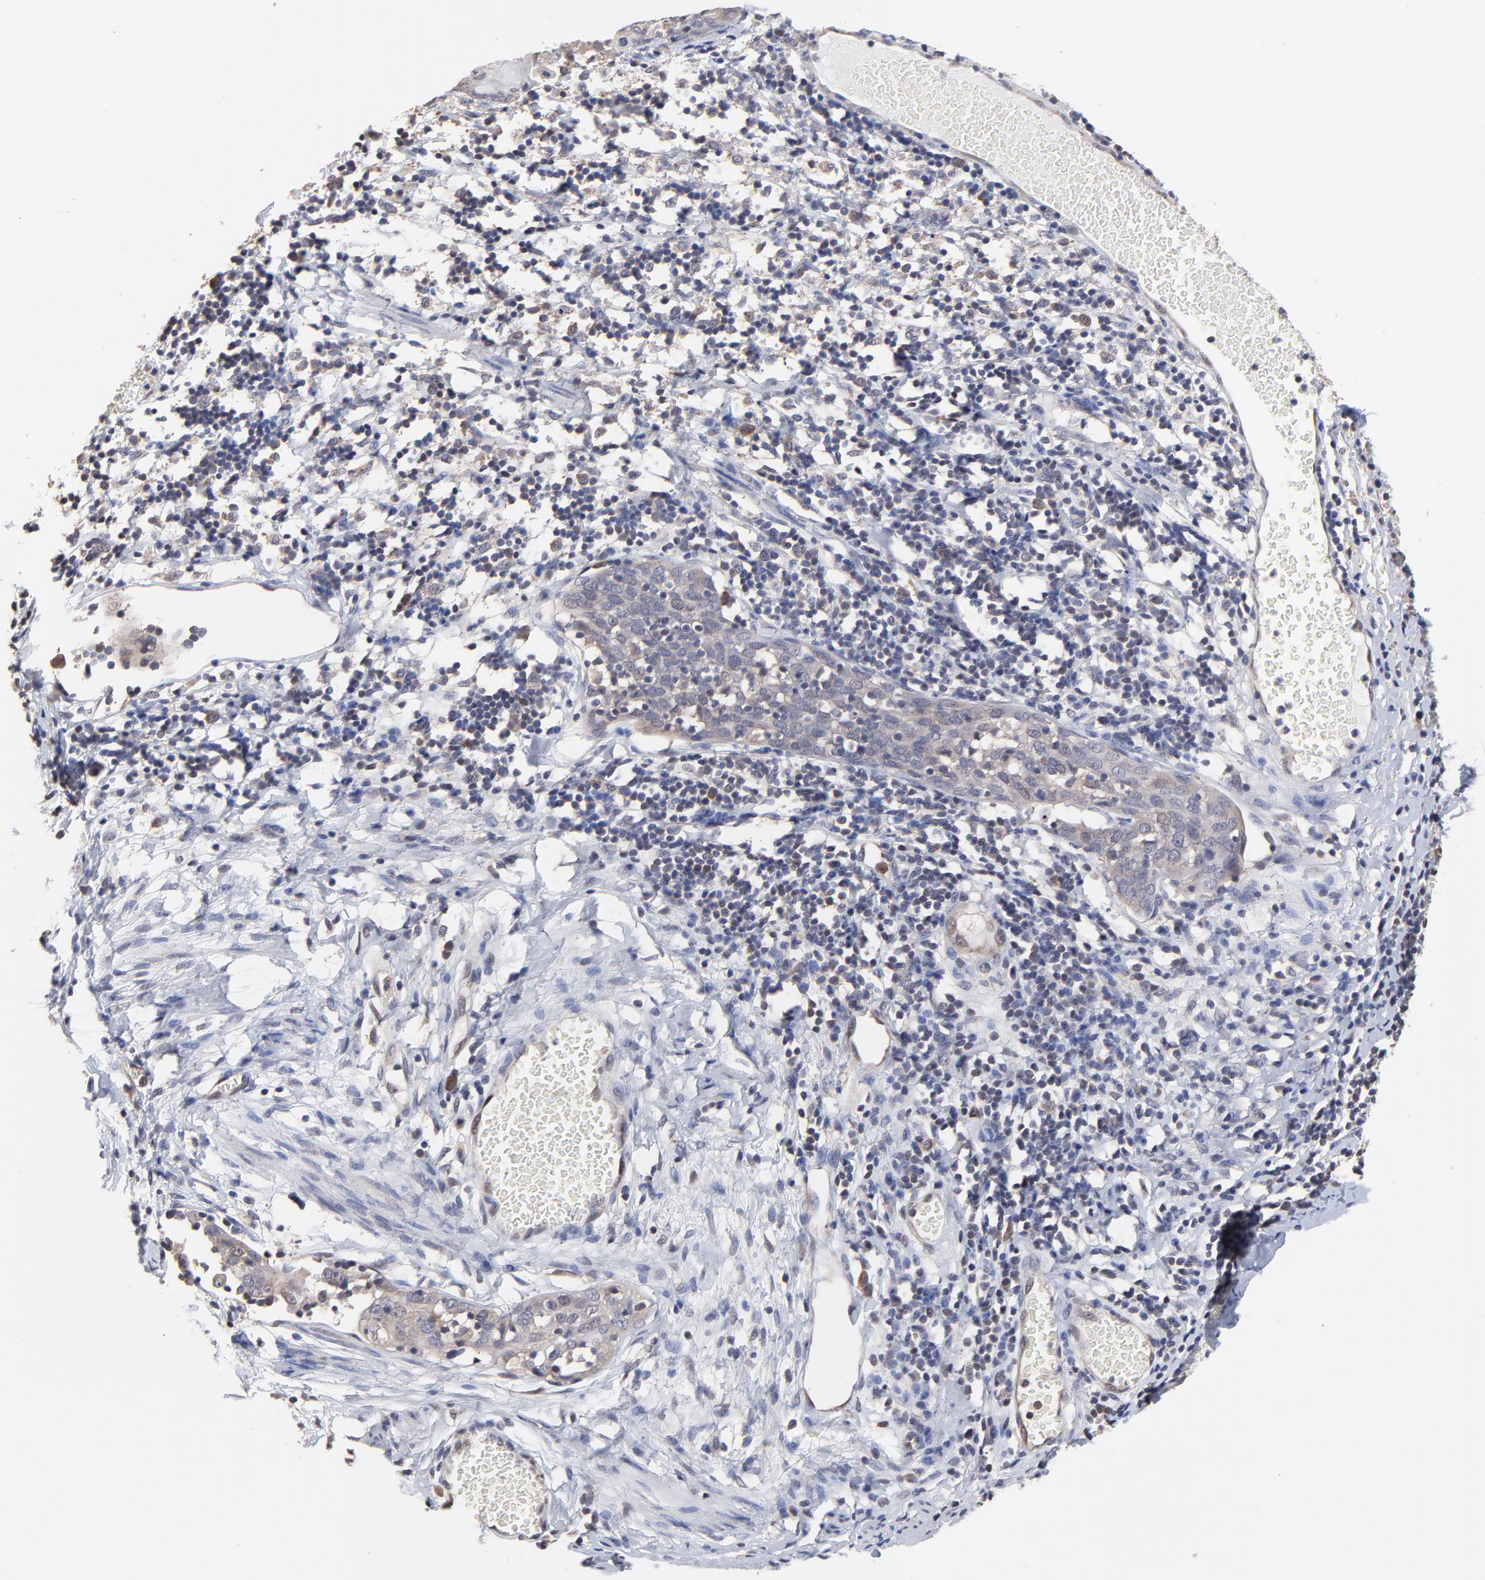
{"staining": {"intensity": "weak", "quantity": "25%-75%", "location": "cytoplasmic/membranous"}, "tissue": "cervical cancer", "cell_type": "Tumor cells", "image_type": "cancer", "snomed": [{"axis": "morphology", "description": "Normal tissue, NOS"}, {"axis": "morphology", "description": "Squamous cell carcinoma, NOS"}, {"axis": "topography", "description": "Cervix"}], "caption": "There is low levels of weak cytoplasmic/membranous staining in tumor cells of cervical squamous cell carcinoma, as demonstrated by immunohistochemical staining (brown color).", "gene": "CCT2", "patient": {"sex": "female", "age": 67}}